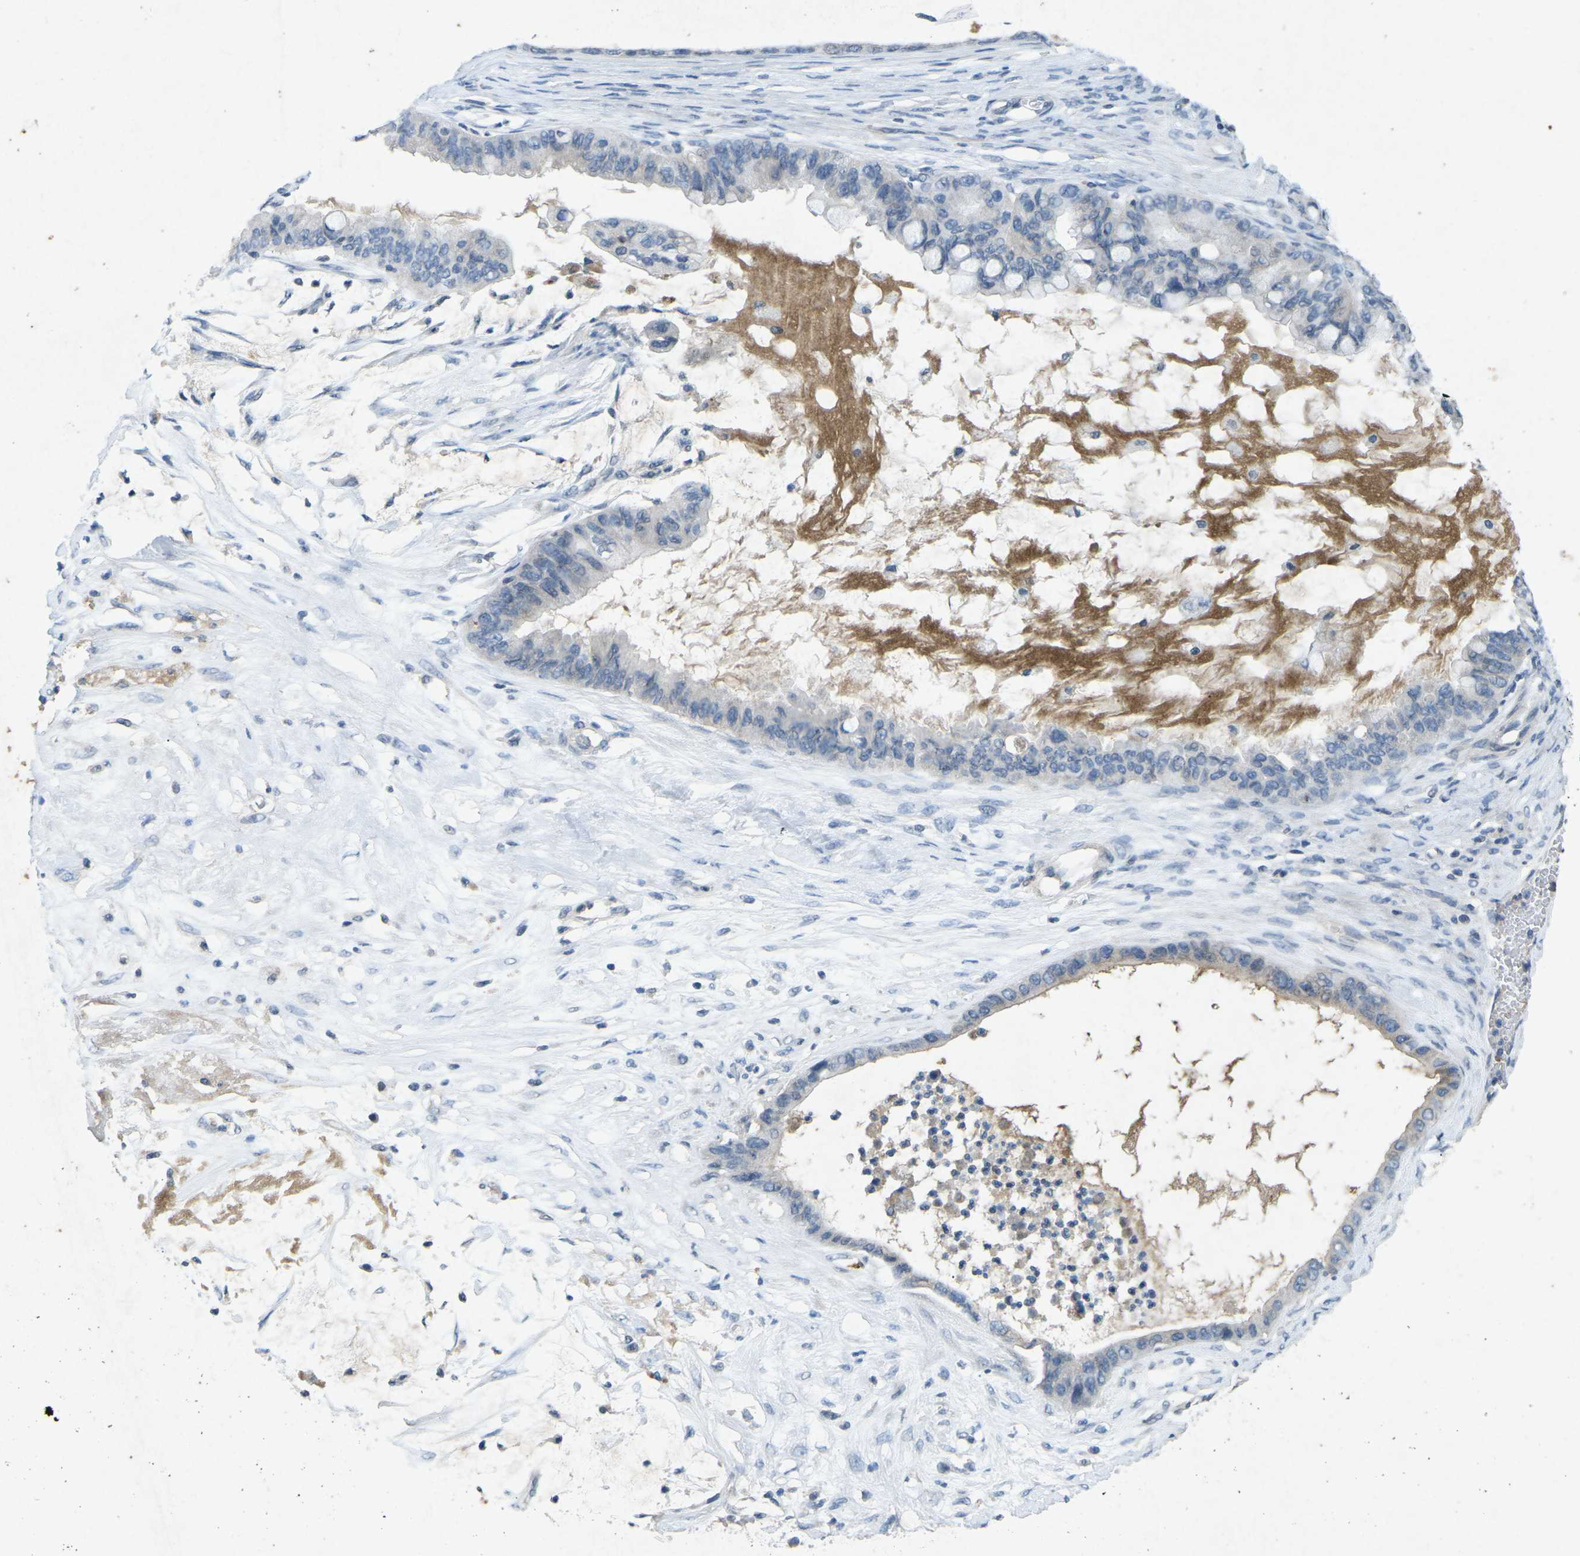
{"staining": {"intensity": "negative", "quantity": "none", "location": "none"}, "tissue": "ovarian cancer", "cell_type": "Tumor cells", "image_type": "cancer", "snomed": [{"axis": "morphology", "description": "Cystadenocarcinoma, mucinous, NOS"}, {"axis": "topography", "description": "Ovary"}], "caption": "High power microscopy image of an immunohistochemistry (IHC) micrograph of mucinous cystadenocarcinoma (ovarian), revealing no significant staining in tumor cells.", "gene": "A1BG", "patient": {"sex": "female", "age": 80}}